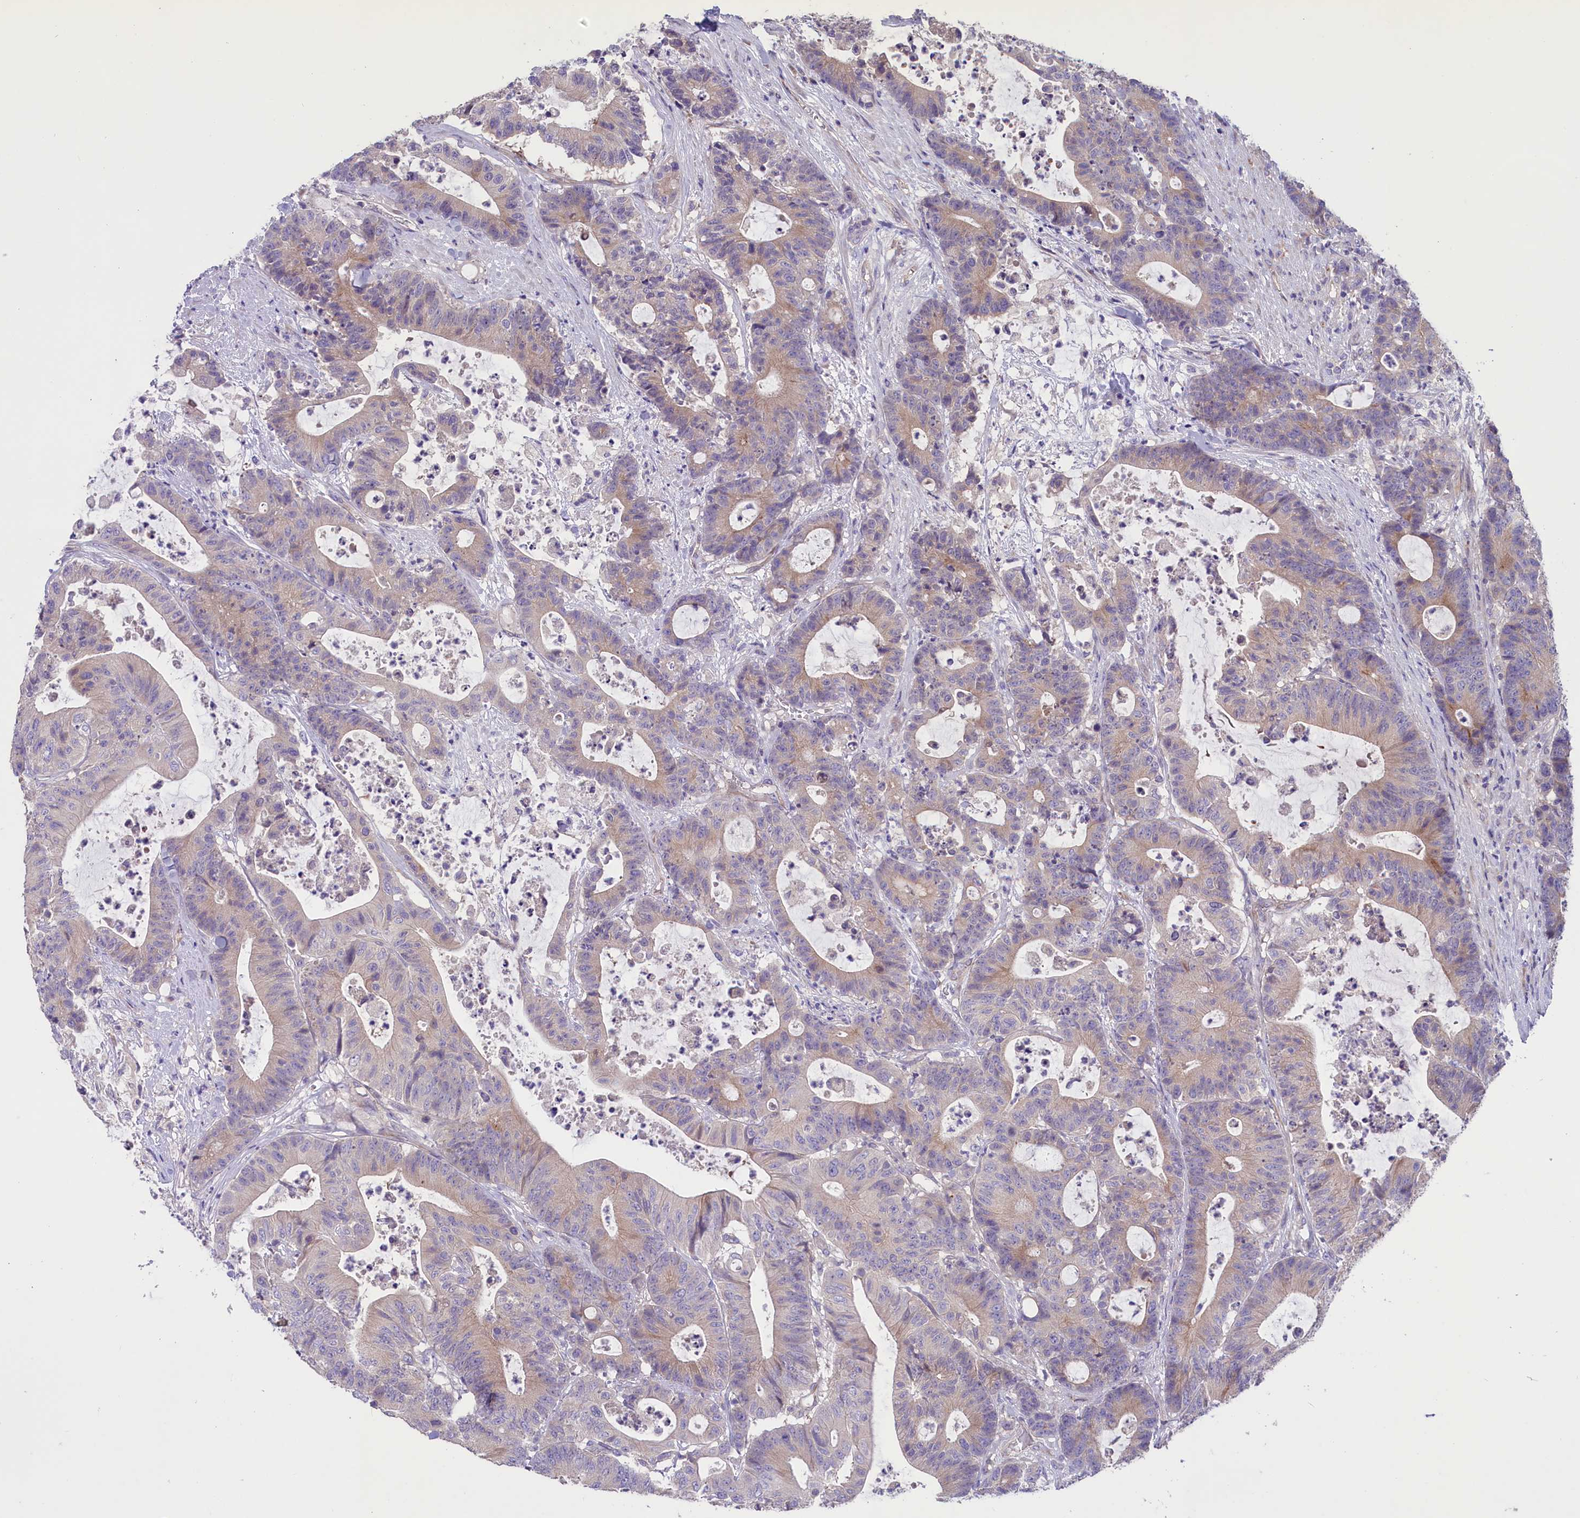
{"staining": {"intensity": "weak", "quantity": "25%-75%", "location": "cytoplasmic/membranous"}, "tissue": "colorectal cancer", "cell_type": "Tumor cells", "image_type": "cancer", "snomed": [{"axis": "morphology", "description": "Adenocarcinoma, NOS"}, {"axis": "topography", "description": "Colon"}], "caption": "Colorectal adenocarcinoma stained for a protein shows weak cytoplasmic/membranous positivity in tumor cells. (DAB (3,3'-diaminobenzidine) = brown stain, brightfield microscopy at high magnification).", "gene": "CD99L2", "patient": {"sex": "female", "age": 84}}